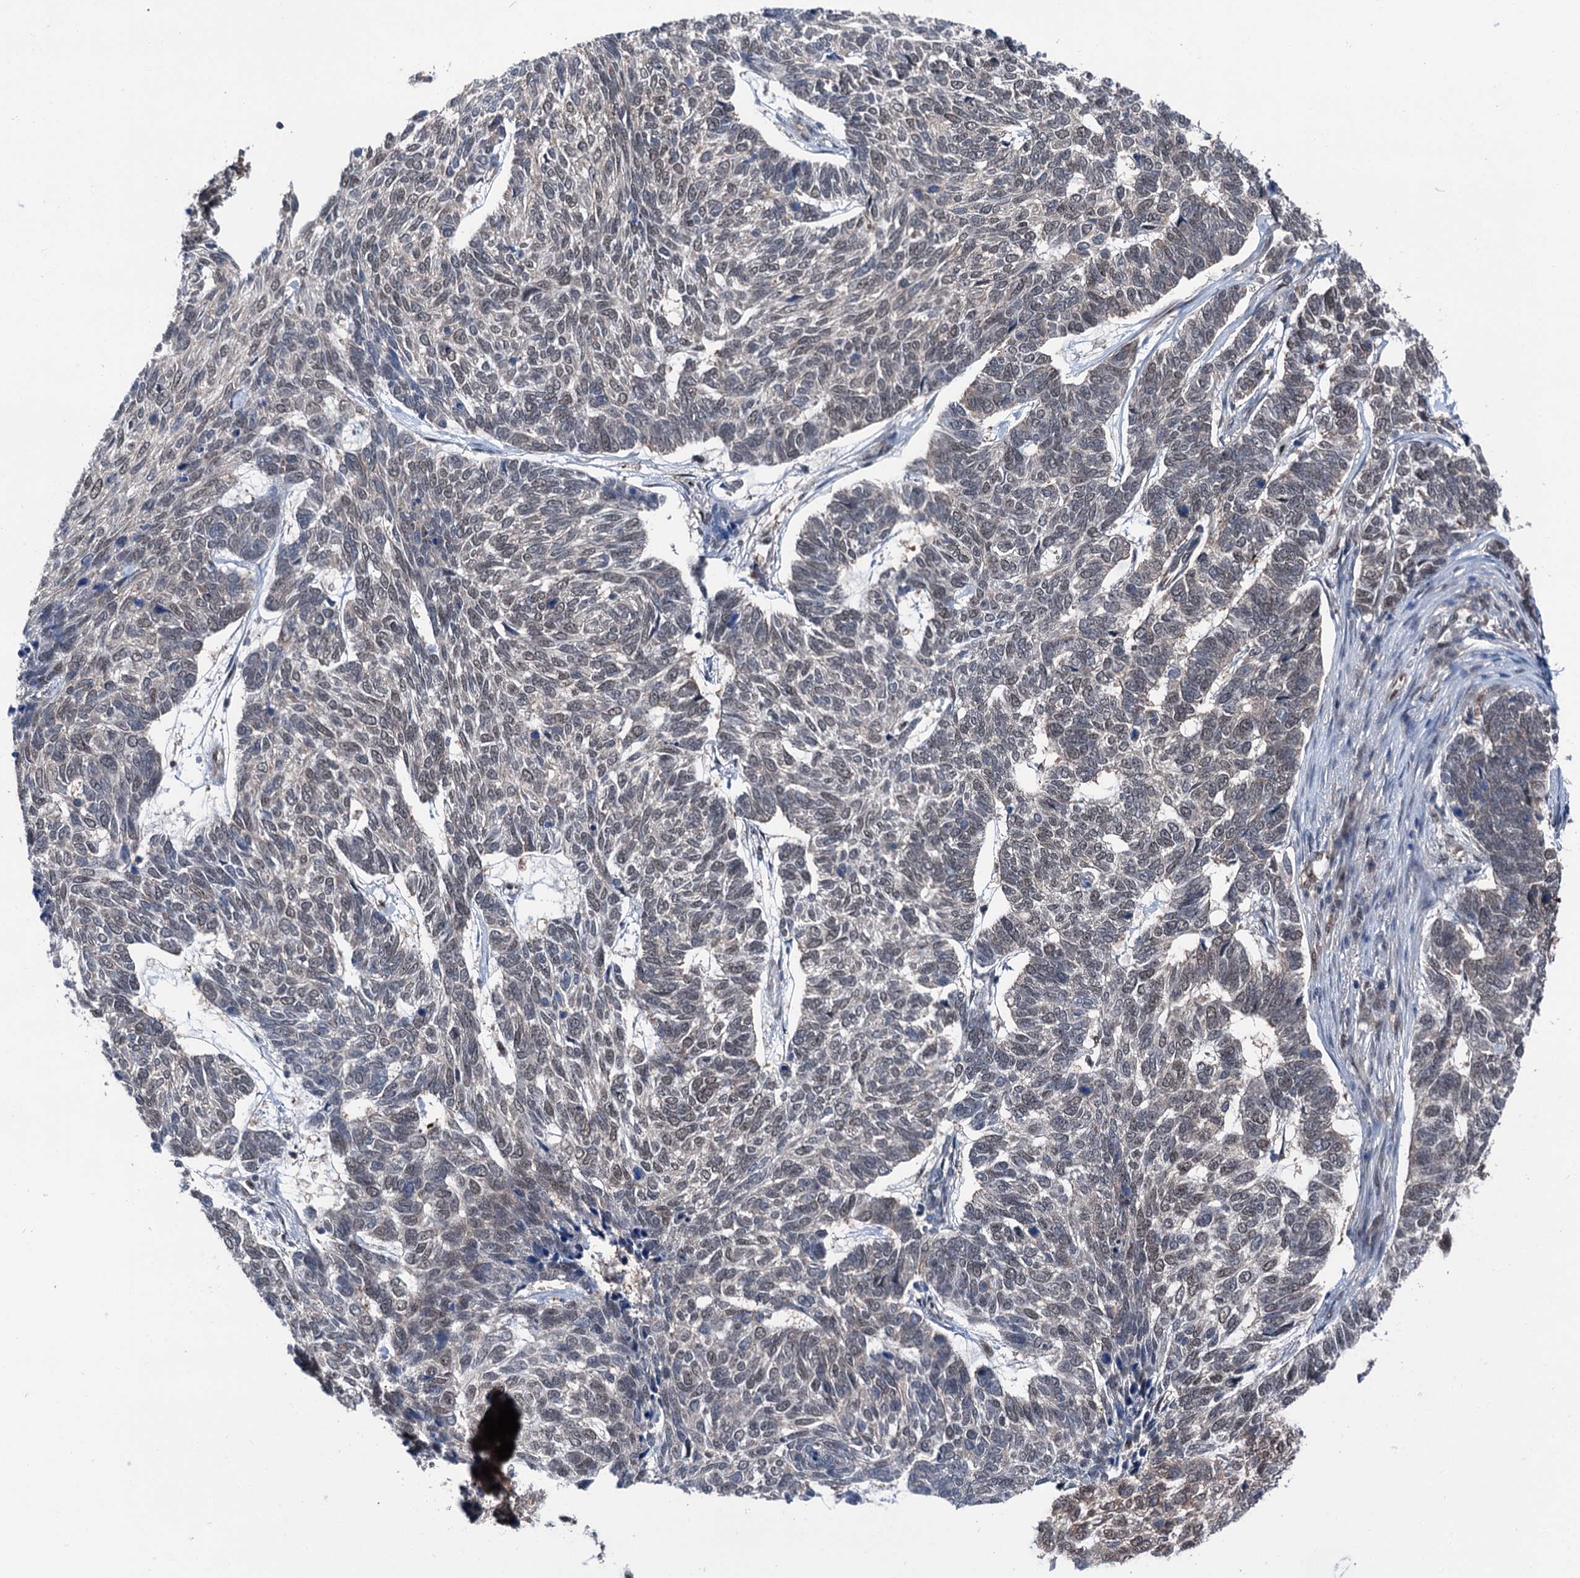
{"staining": {"intensity": "weak", "quantity": "<25%", "location": "nuclear"}, "tissue": "skin cancer", "cell_type": "Tumor cells", "image_type": "cancer", "snomed": [{"axis": "morphology", "description": "Basal cell carcinoma"}, {"axis": "topography", "description": "Skin"}], "caption": "This is a image of IHC staining of skin cancer (basal cell carcinoma), which shows no expression in tumor cells. The staining is performed using DAB (3,3'-diaminobenzidine) brown chromogen with nuclei counter-stained in using hematoxylin.", "gene": "PSMD13", "patient": {"sex": "female", "age": 65}}